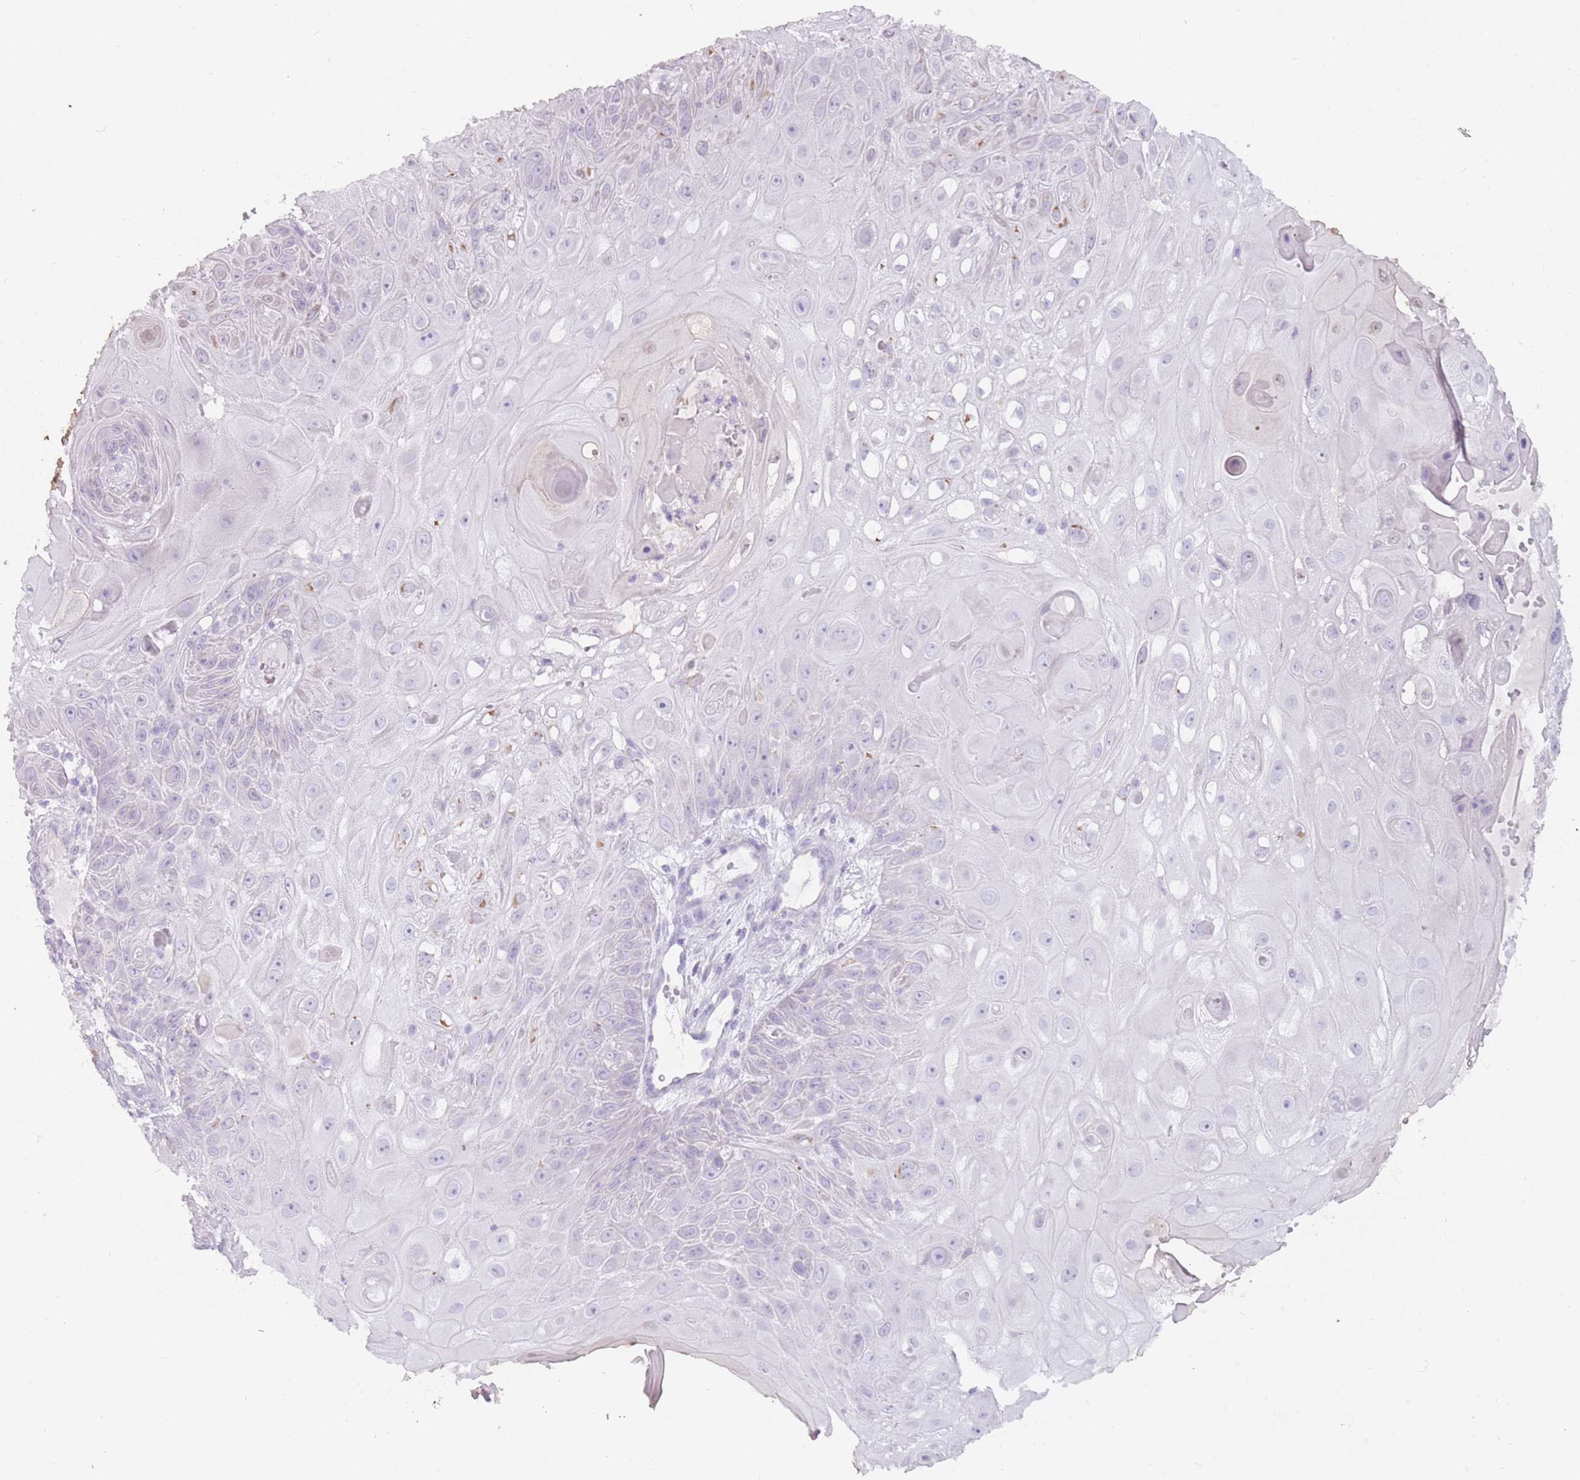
{"staining": {"intensity": "negative", "quantity": "none", "location": "none"}, "tissue": "skin cancer", "cell_type": "Tumor cells", "image_type": "cancer", "snomed": [{"axis": "morphology", "description": "Normal tissue, NOS"}, {"axis": "morphology", "description": "Squamous cell carcinoma, NOS"}, {"axis": "topography", "description": "Skin"}, {"axis": "topography", "description": "Cartilage tissue"}], "caption": "Tumor cells are negative for brown protein staining in skin squamous cell carcinoma.", "gene": "DDX4", "patient": {"sex": "female", "age": 79}}